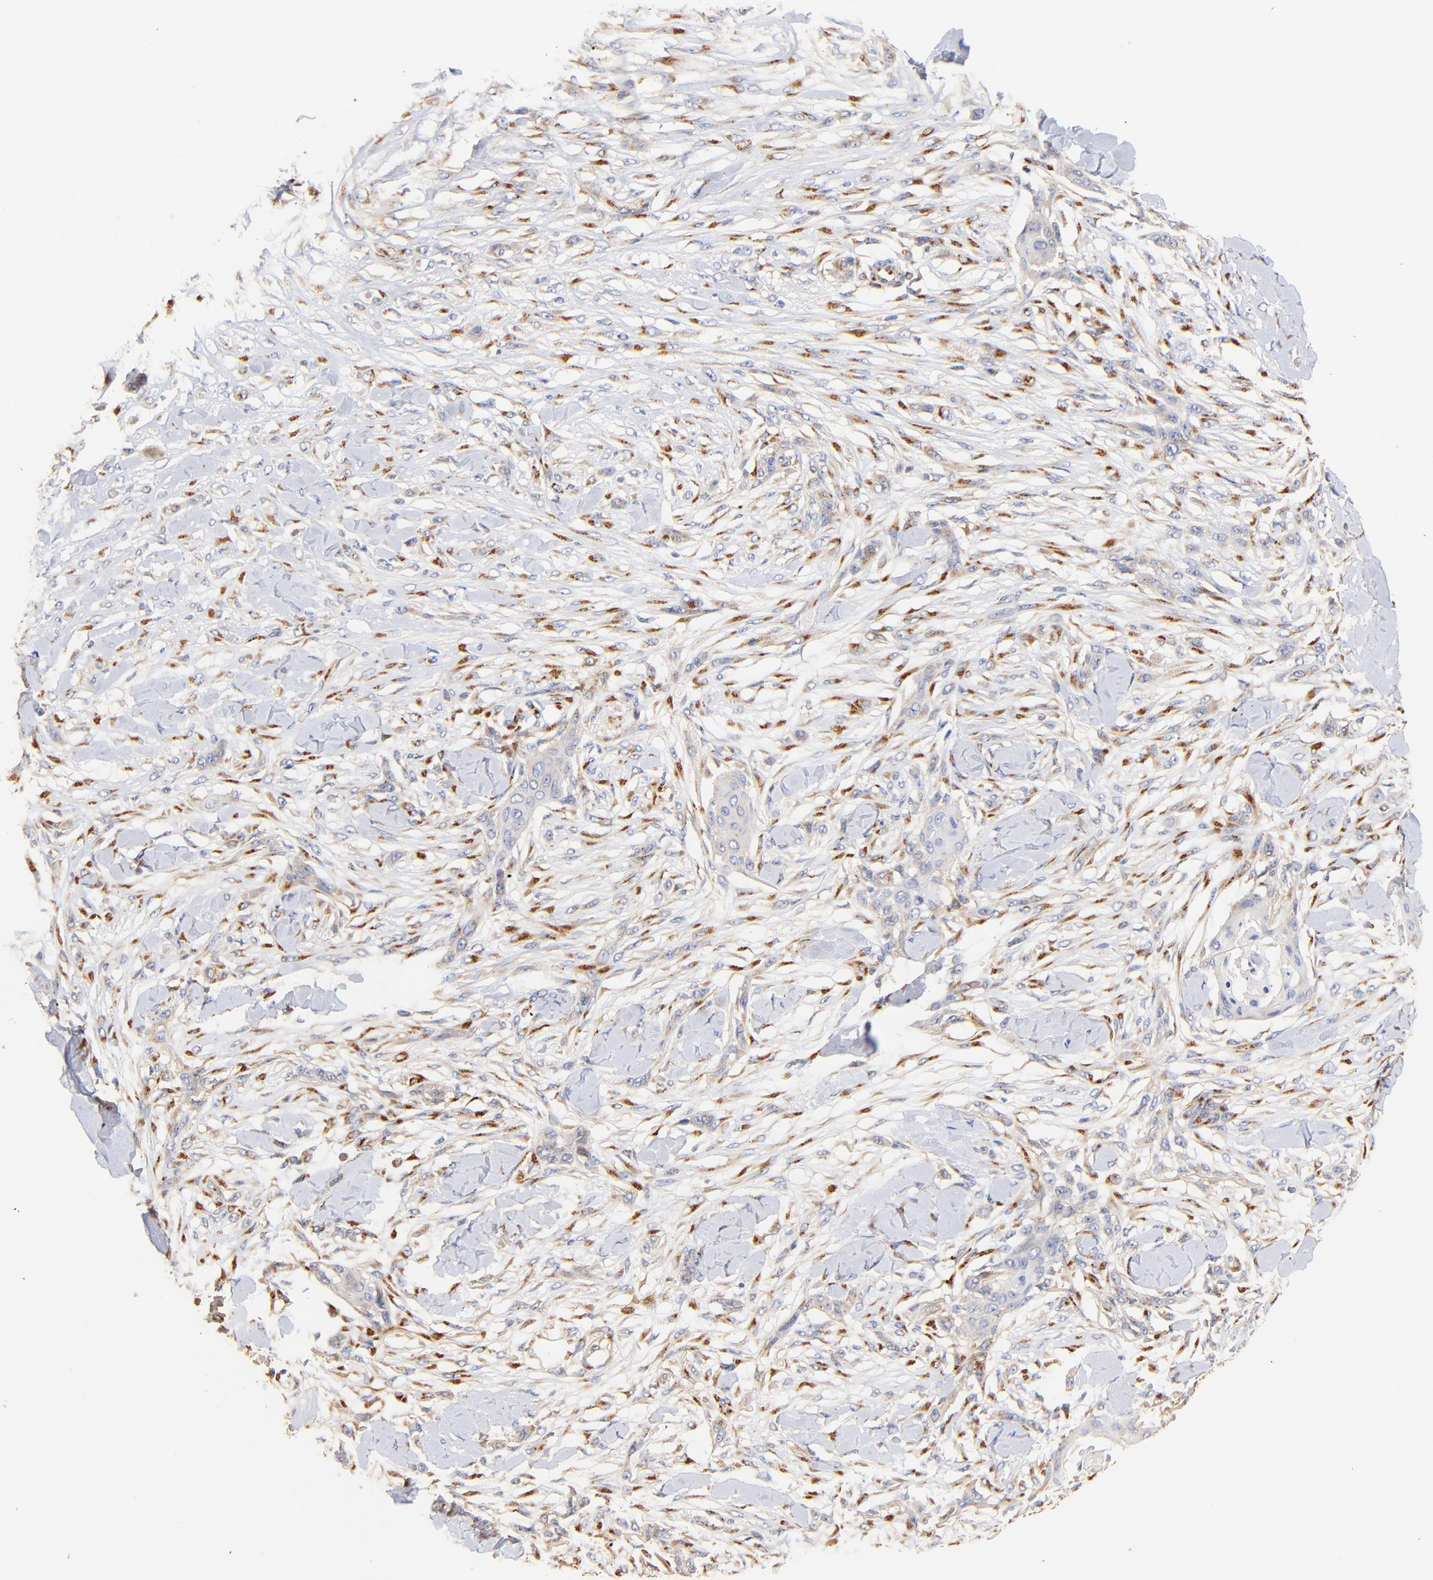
{"staining": {"intensity": "negative", "quantity": "none", "location": "none"}, "tissue": "skin cancer", "cell_type": "Tumor cells", "image_type": "cancer", "snomed": [{"axis": "morphology", "description": "Squamous cell carcinoma, NOS"}, {"axis": "topography", "description": "Skin"}], "caption": "Protein analysis of squamous cell carcinoma (skin) demonstrates no significant staining in tumor cells.", "gene": "FMNL3", "patient": {"sex": "female", "age": 59}}